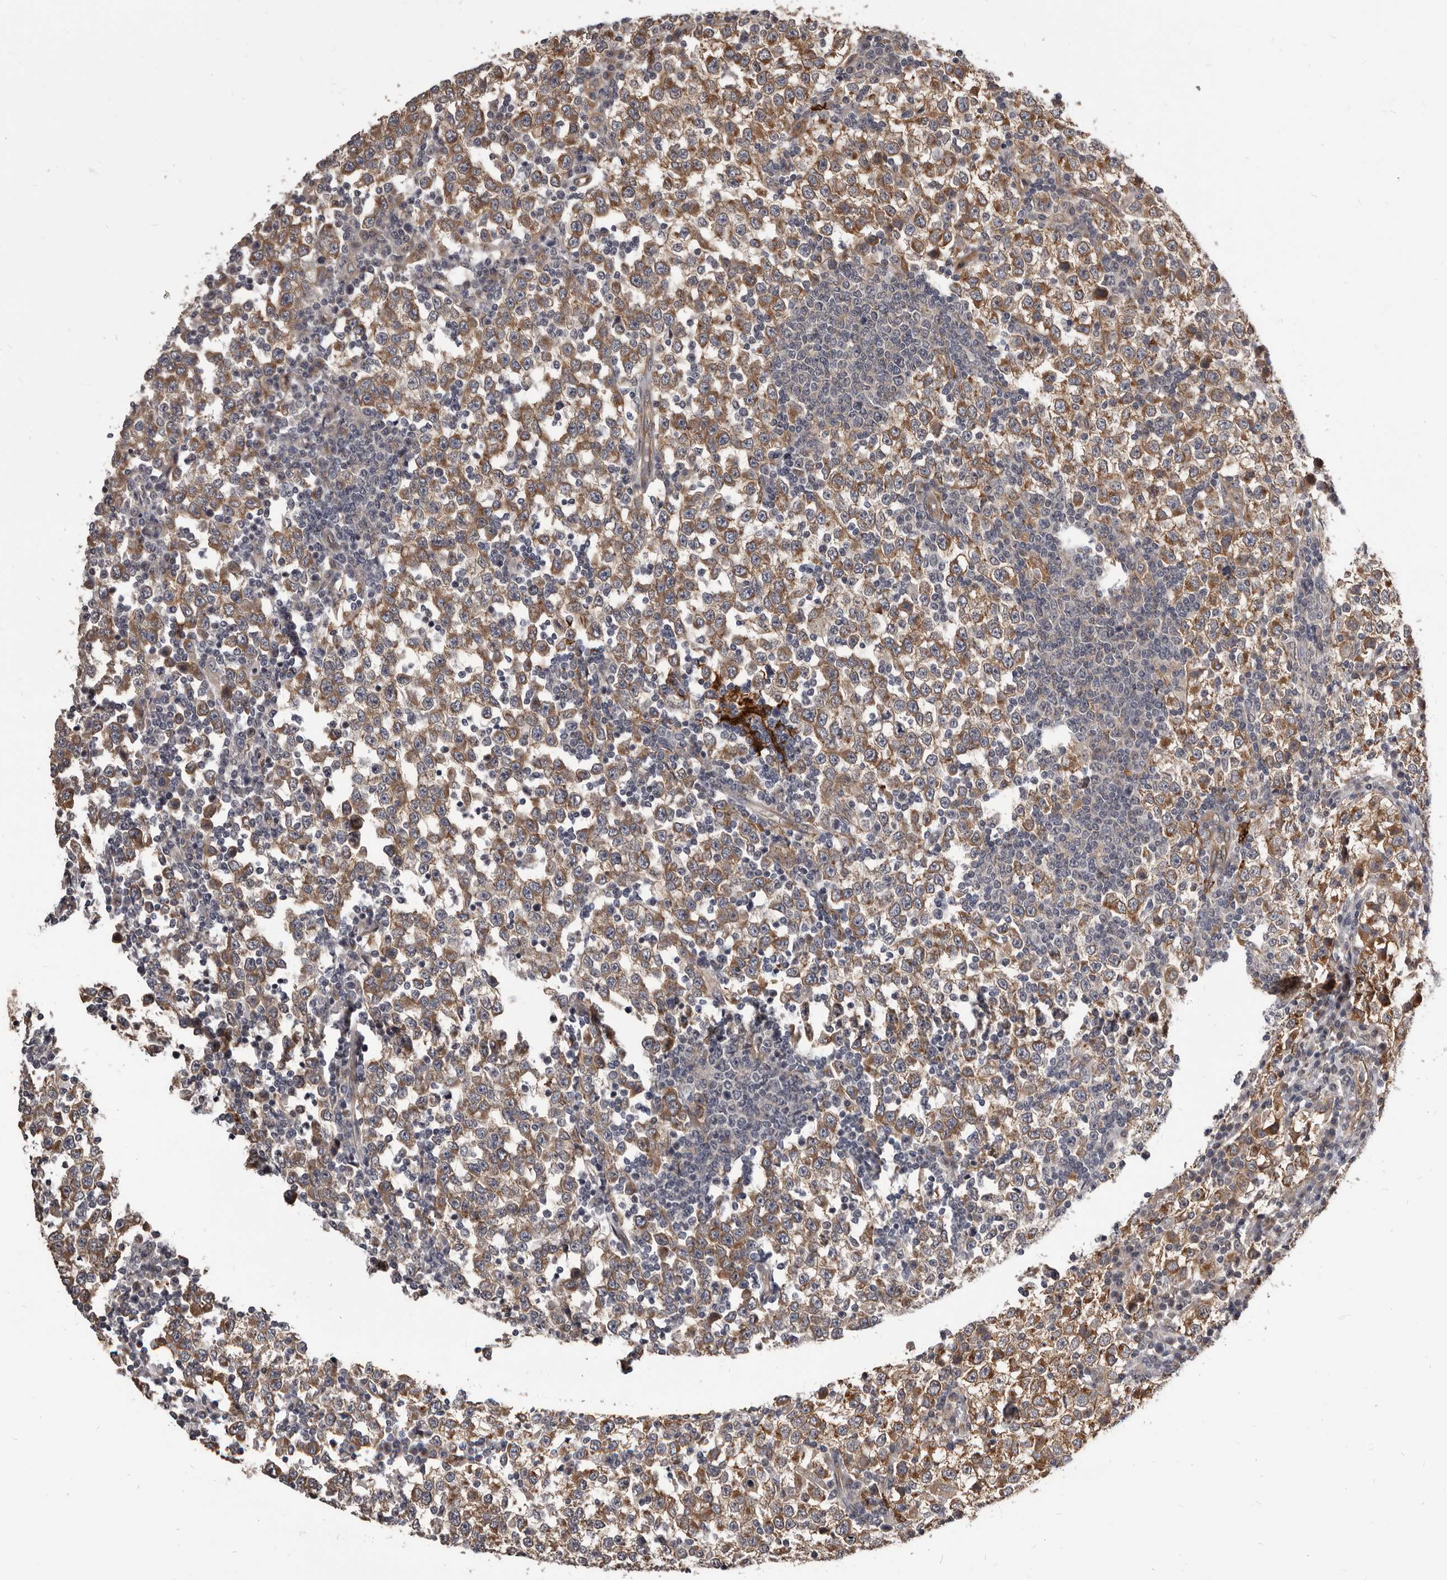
{"staining": {"intensity": "moderate", "quantity": "25%-75%", "location": "cytoplasmic/membranous"}, "tissue": "testis cancer", "cell_type": "Tumor cells", "image_type": "cancer", "snomed": [{"axis": "morphology", "description": "Seminoma, NOS"}, {"axis": "topography", "description": "Testis"}], "caption": "Tumor cells demonstrate moderate cytoplasmic/membranous staining in approximately 25%-75% of cells in testis seminoma. Using DAB (3,3'-diaminobenzidine) (brown) and hematoxylin (blue) stains, captured at high magnification using brightfield microscopy.", "gene": "ADAMTS20", "patient": {"sex": "male", "age": 65}}